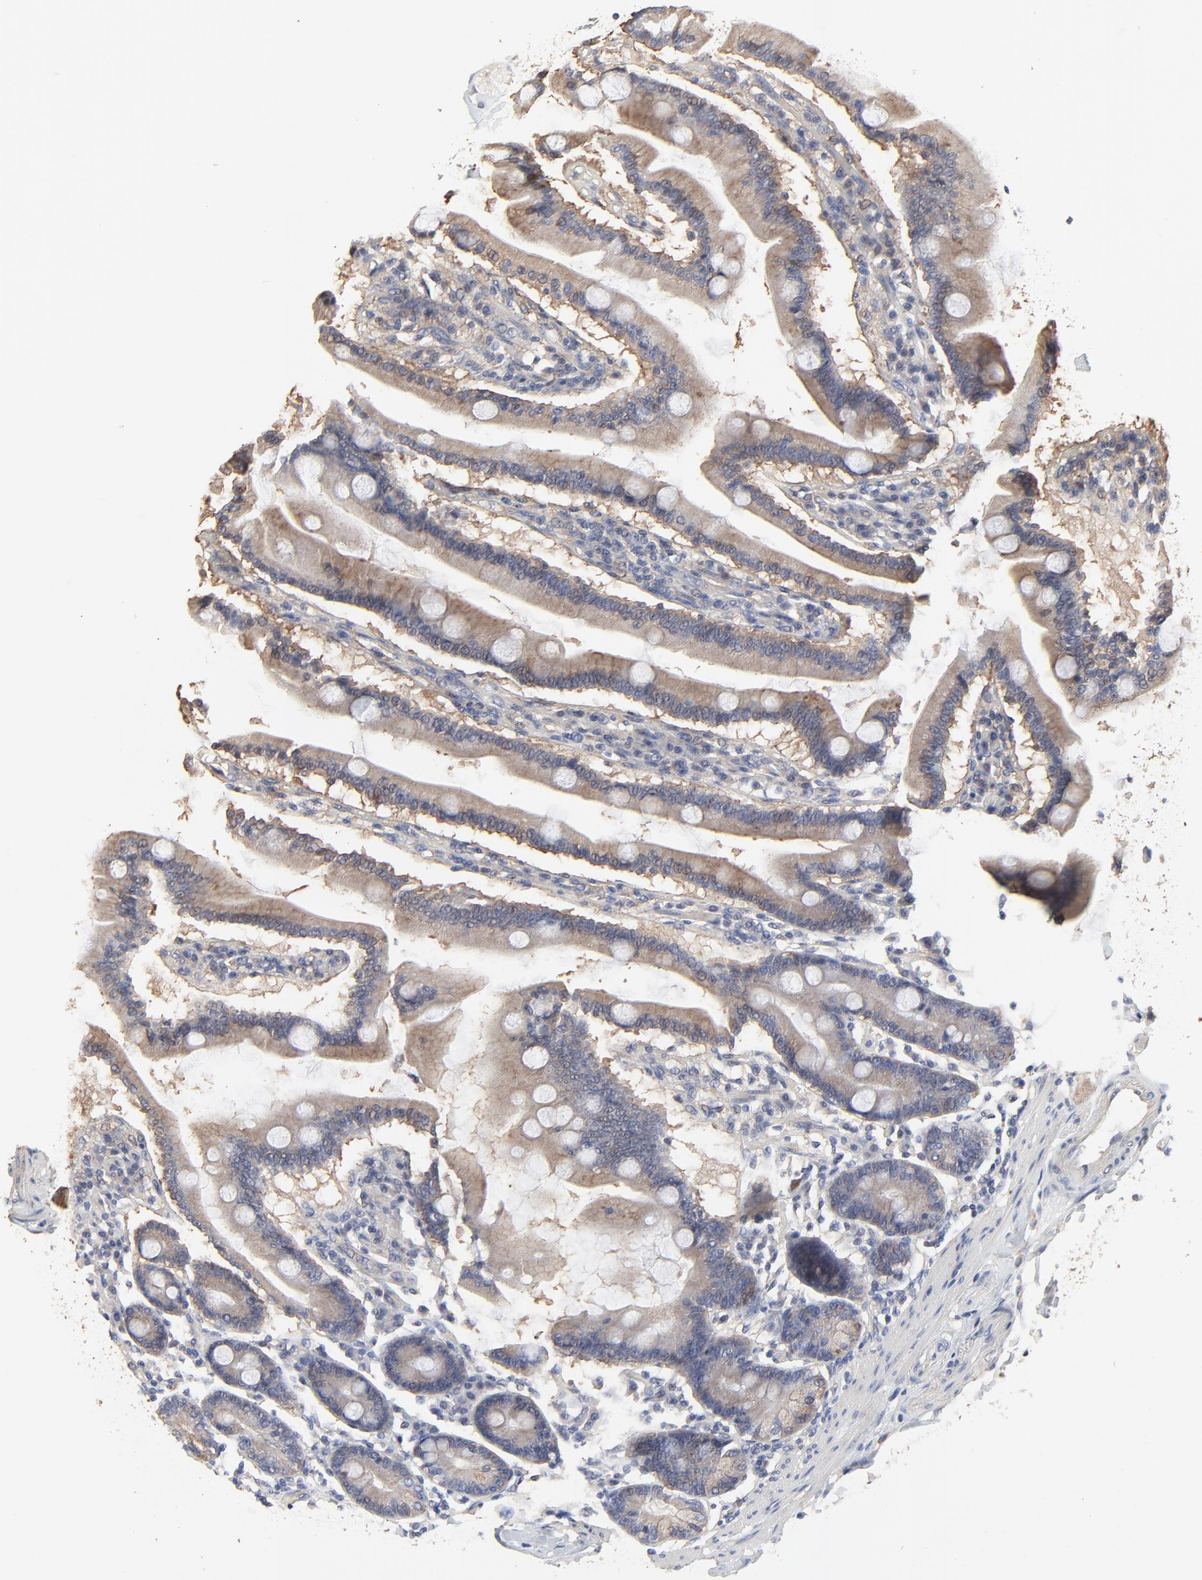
{"staining": {"intensity": "moderate", "quantity": ">75%", "location": "cytoplasmic/membranous"}, "tissue": "duodenum", "cell_type": "Glandular cells", "image_type": "normal", "snomed": [{"axis": "morphology", "description": "Normal tissue, NOS"}, {"axis": "topography", "description": "Duodenum"}], "caption": "Immunohistochemistry (IHC) of benign duodenum reveals medium levels of moderate cytoplasmic/membranous expression in approximately >75% of glandular cells.", "gene": "NXF3", "patient": {"sex": "female", "age": 64}}